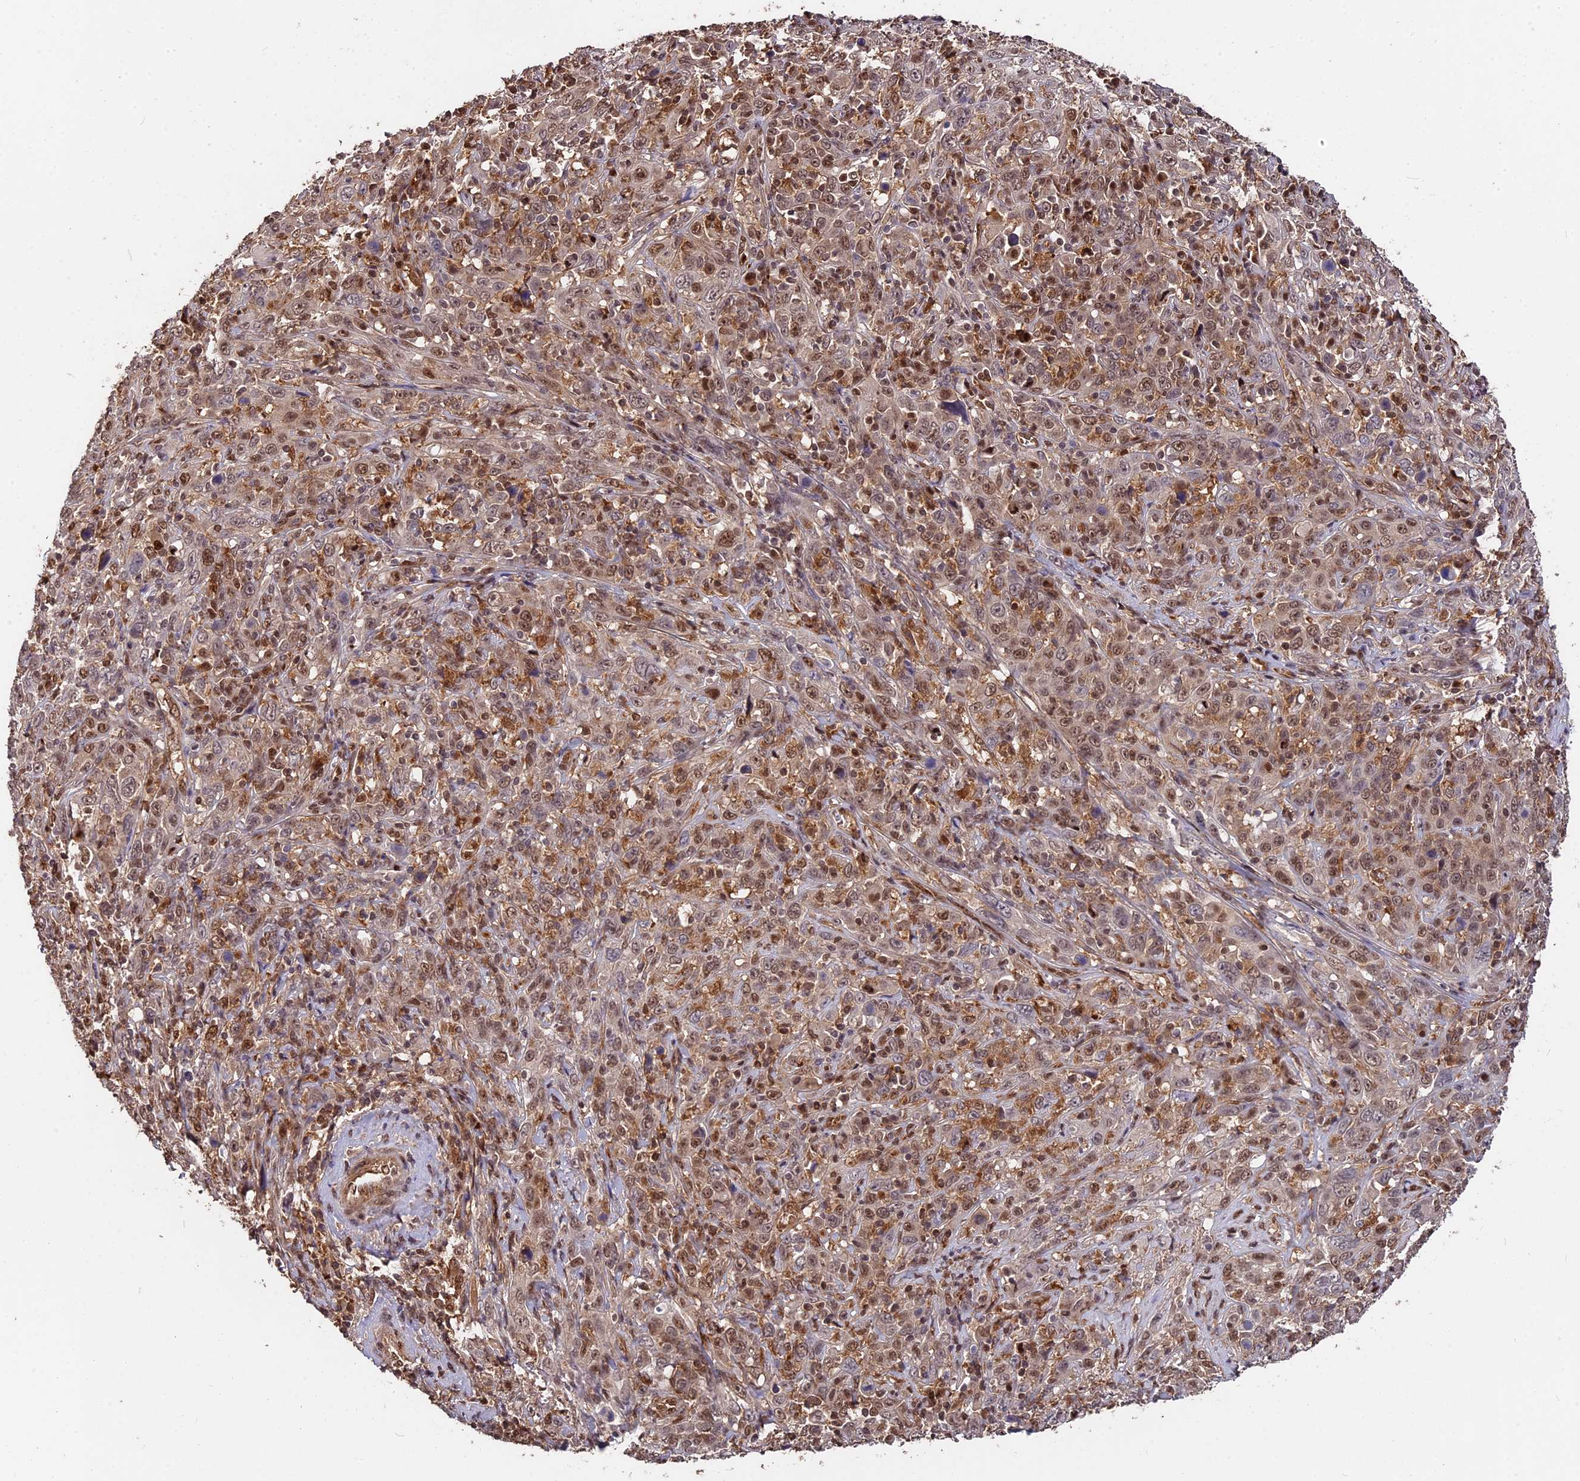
{"staining": {"intensity": "moderate", "quantity": "25%-75%", "location": "nuclear"}, "tissue": "cervical cancer", "cell_type": "Tumor cells", "image_type": "cancer", "snomed": [{"axis": "morphology", "description": "Squamous cell carcinoma, NOS"}, {"axis": "topography", "description": "Cervix"}], "caption": "Squamous cell carcinoma (cervical) stained with immunohistochemistry (IHC) exhibits moderate nuclear positivity in approximately 25%-75% of tumor cells.", "gene": "ADRM1", "patient": {"sex": "female", "age": 46}}